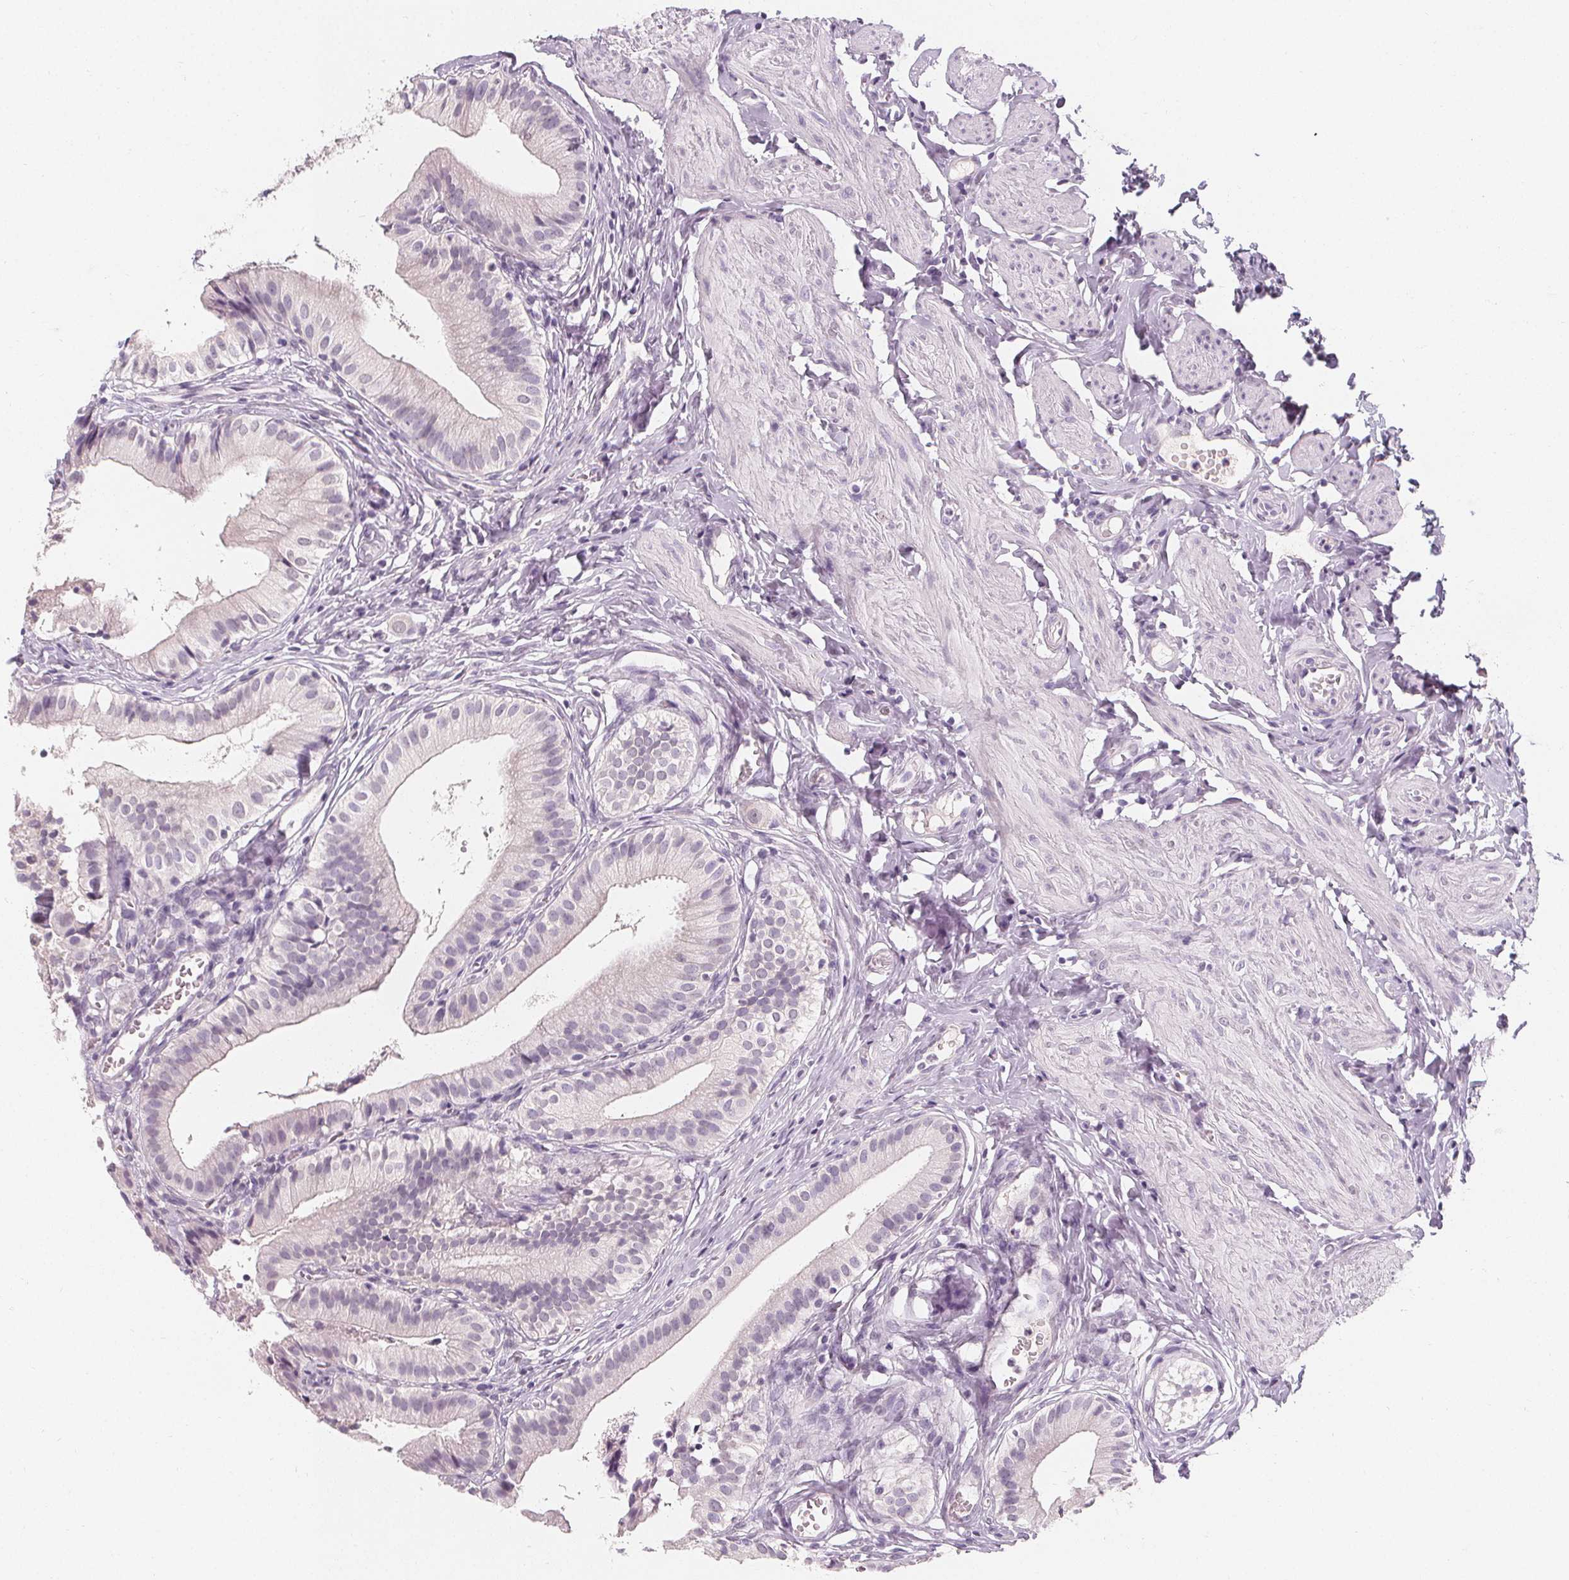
{"staining": {"intensity": "negative", "quantity": "none", "location": "none"}, "tissue": "gallbladder", "cell_type": "Glandular cells", "image_type": "normal", "snomed": [{"axis": "morphology", "description": "Normal tissue, NOS"}, {"axis": "topography", "description": "Gallbladder"}], "caption": "The photomicrograph exhibits no significant expression in glandular cells of gallbladder.", "gene": "DBX2", "patient": {"sex": "female", "age": 47}}